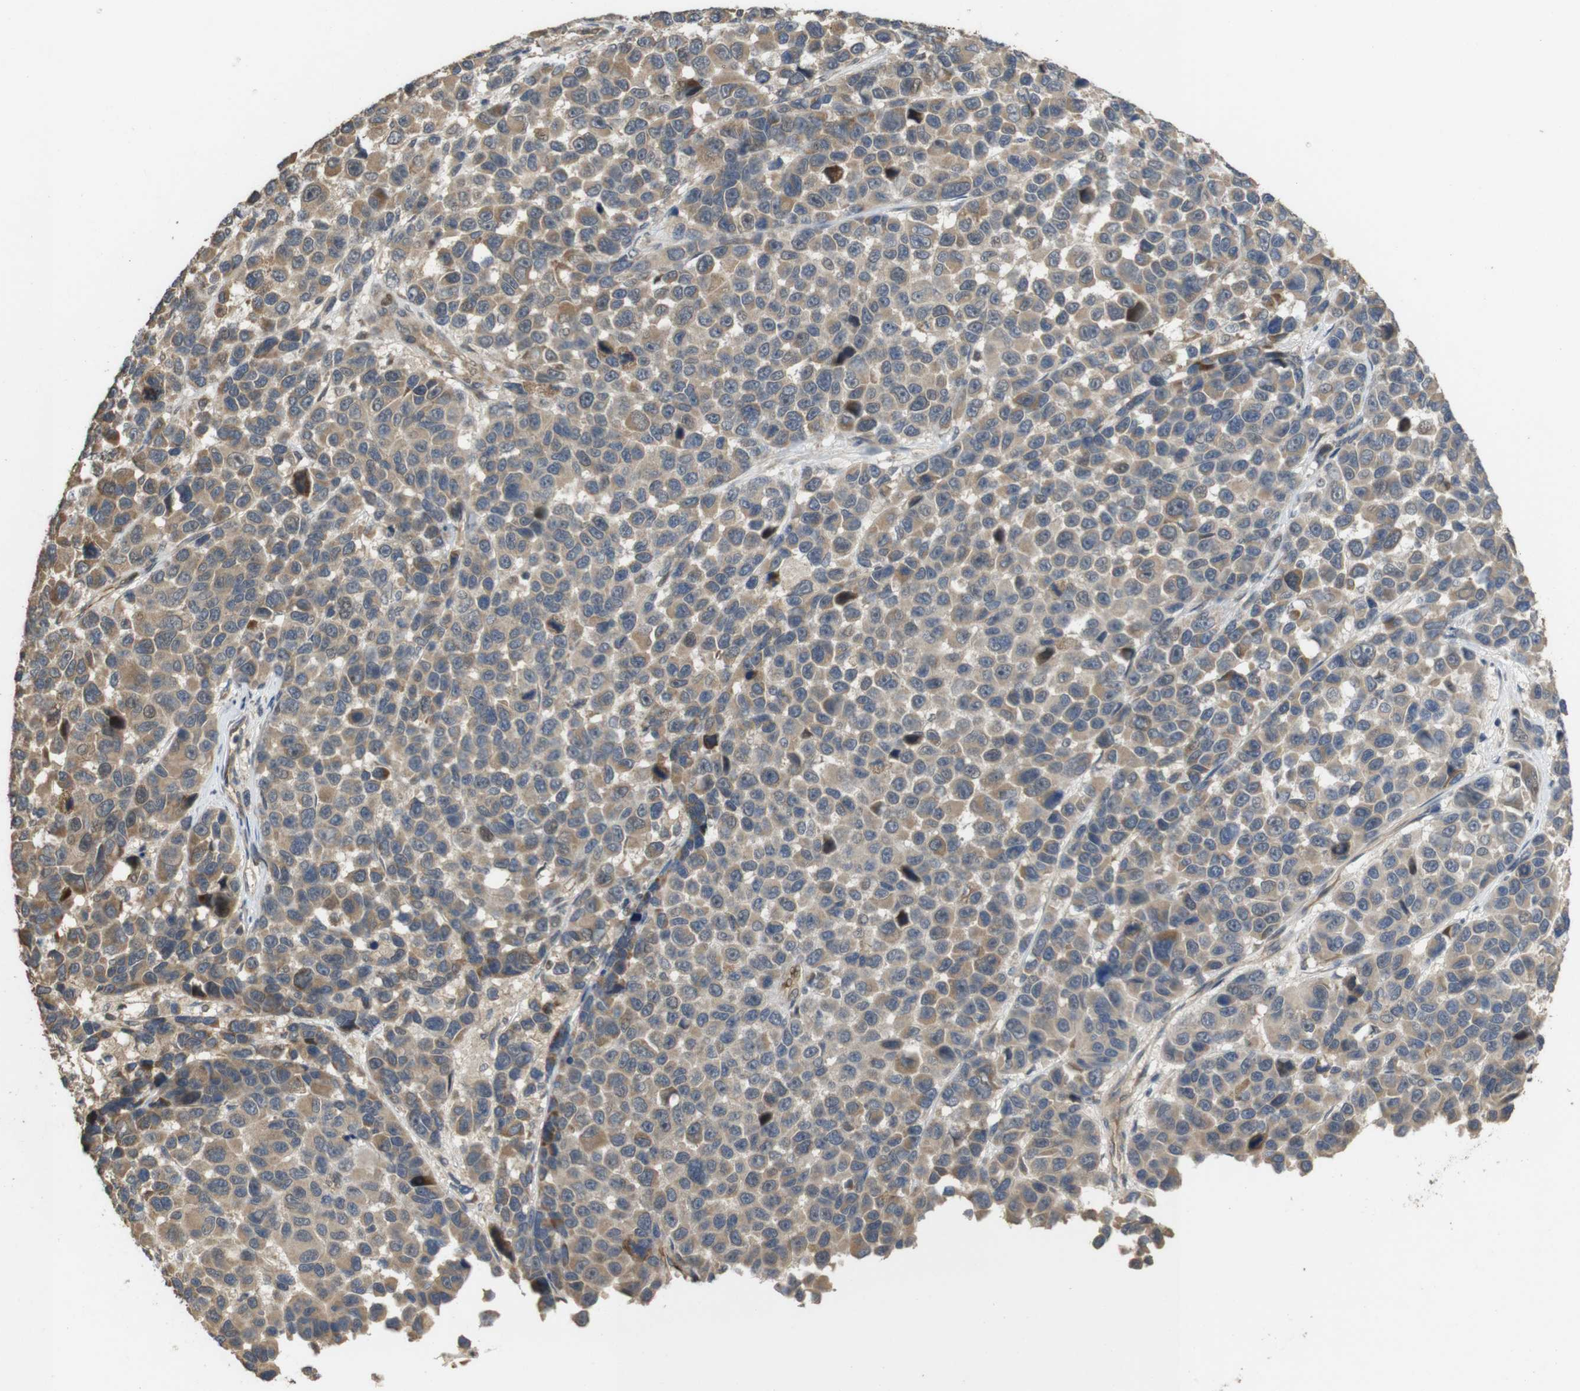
{"staining": {"intensity": "moderate", "quantity": ">75%", "location": "cytoplasmic/membranous"}, "tissue": "melanoma", "cell_type": "Tumor cells", "image_type": "cancer", "snomed": [{"axis": "morphology", "description": "Malignant melanoma, NOS"}, {"axis": "topography", "description": "Skin"}], "caption": "A histopathology image showing moderate cytoplasmic/membranous staining in approximately >75% of tumor cells in malignant melanoma, as visualized by brown immunohistochemical staining.", "gene": "PCDHB10", "patient": {"sex": "male", "age": 53}}